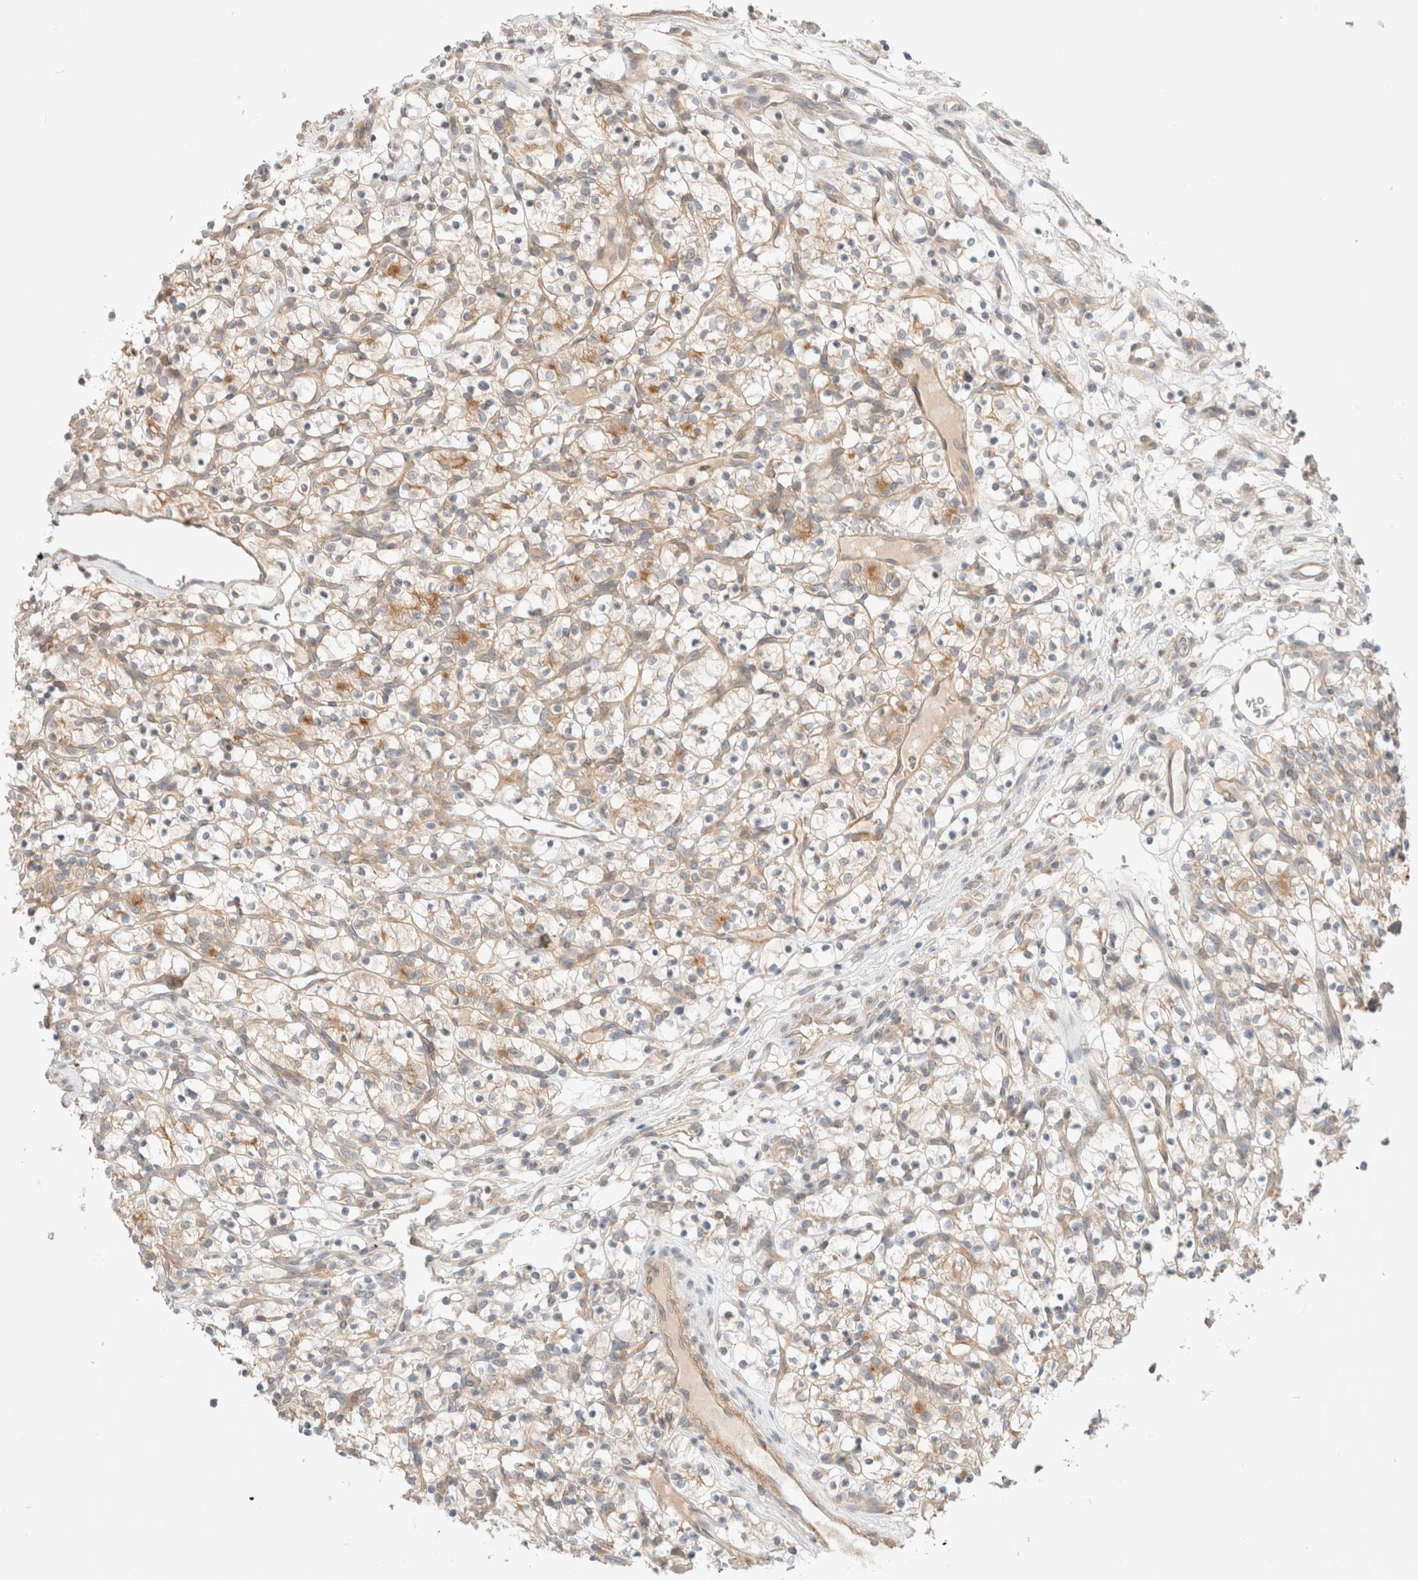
{"staining": {"intensity": "weak", "quantity": "25%-75%", "location": "cytoplasmic/membranous"}, "tissue": "renal cancer", "cell_type": "Tumor cells", "image_type": "cancer", "snomed": [{"axis": "morphology", "description": "Adenocarcinoma, NOS"}, {"axis": "topography", "description": "Kidney"}], "caption": "Weak cytoplasmic/membranous protein positivity is seen in approximately 25%-75% of tumor cells in adenocarcinoma (renal).", "gene": "MARK3", "patient": {"sex": "female", "age": 57}}